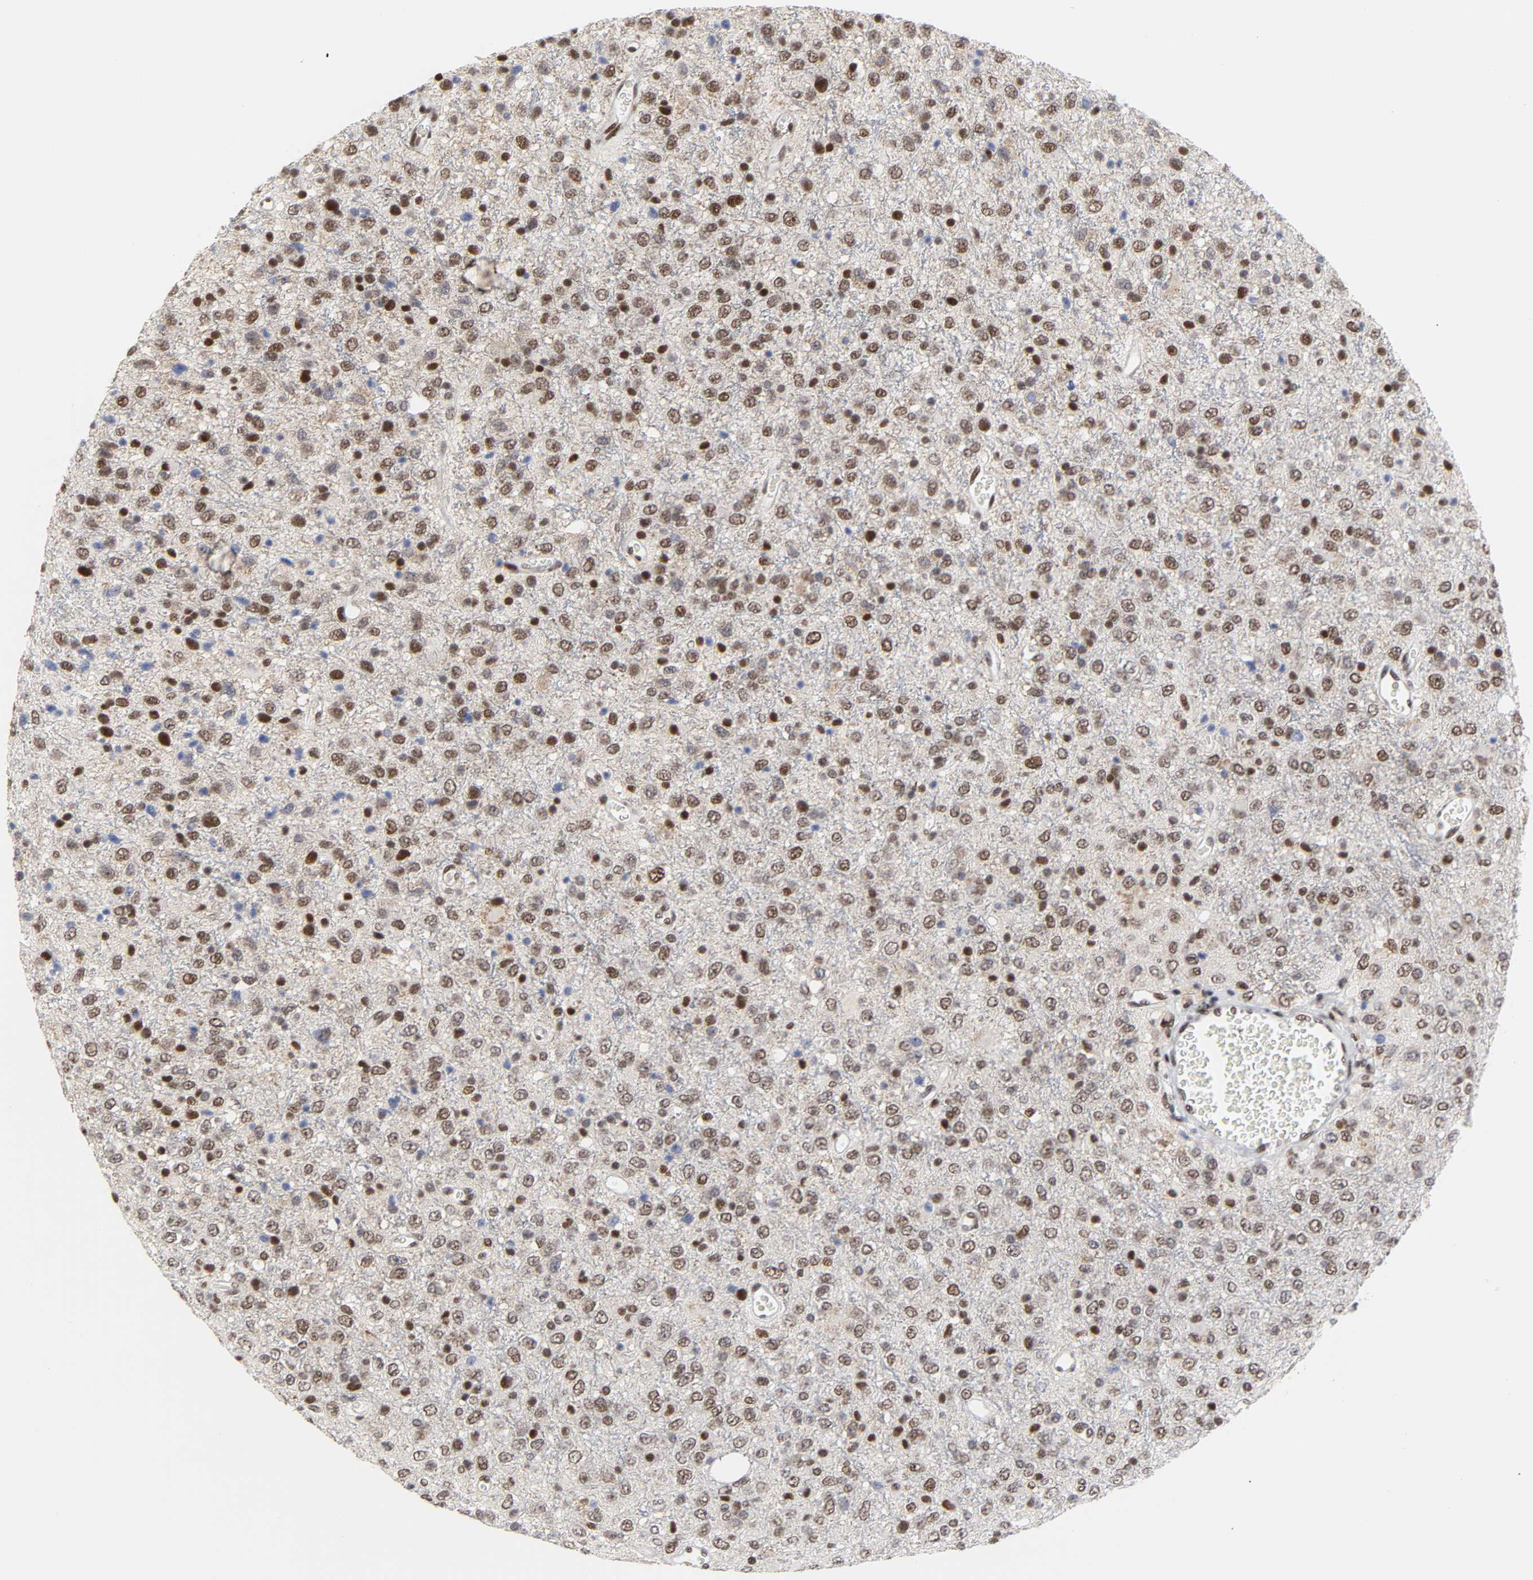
{"staining": {"intensity": "moderate", "quantity": ">75%", "location": "nuclear"}, "tissue": "glioma", "cell_type": "Tumor cells", "image_type": "cancer", "snomed": [{"axis": "morphology", "description": "Glioma, malignant, High grade"}, {"axis": "topography", "description": "pancreas cauda"}], "caption": "Immunohistochemistry histopathology image of human glioma stained for a protein (brown), which shows medium levels of moderate nuclear staining in approximately >75% of tumor cells.", "gene": "CREBBP", "patient": {"sex": "male", "age": 60}}